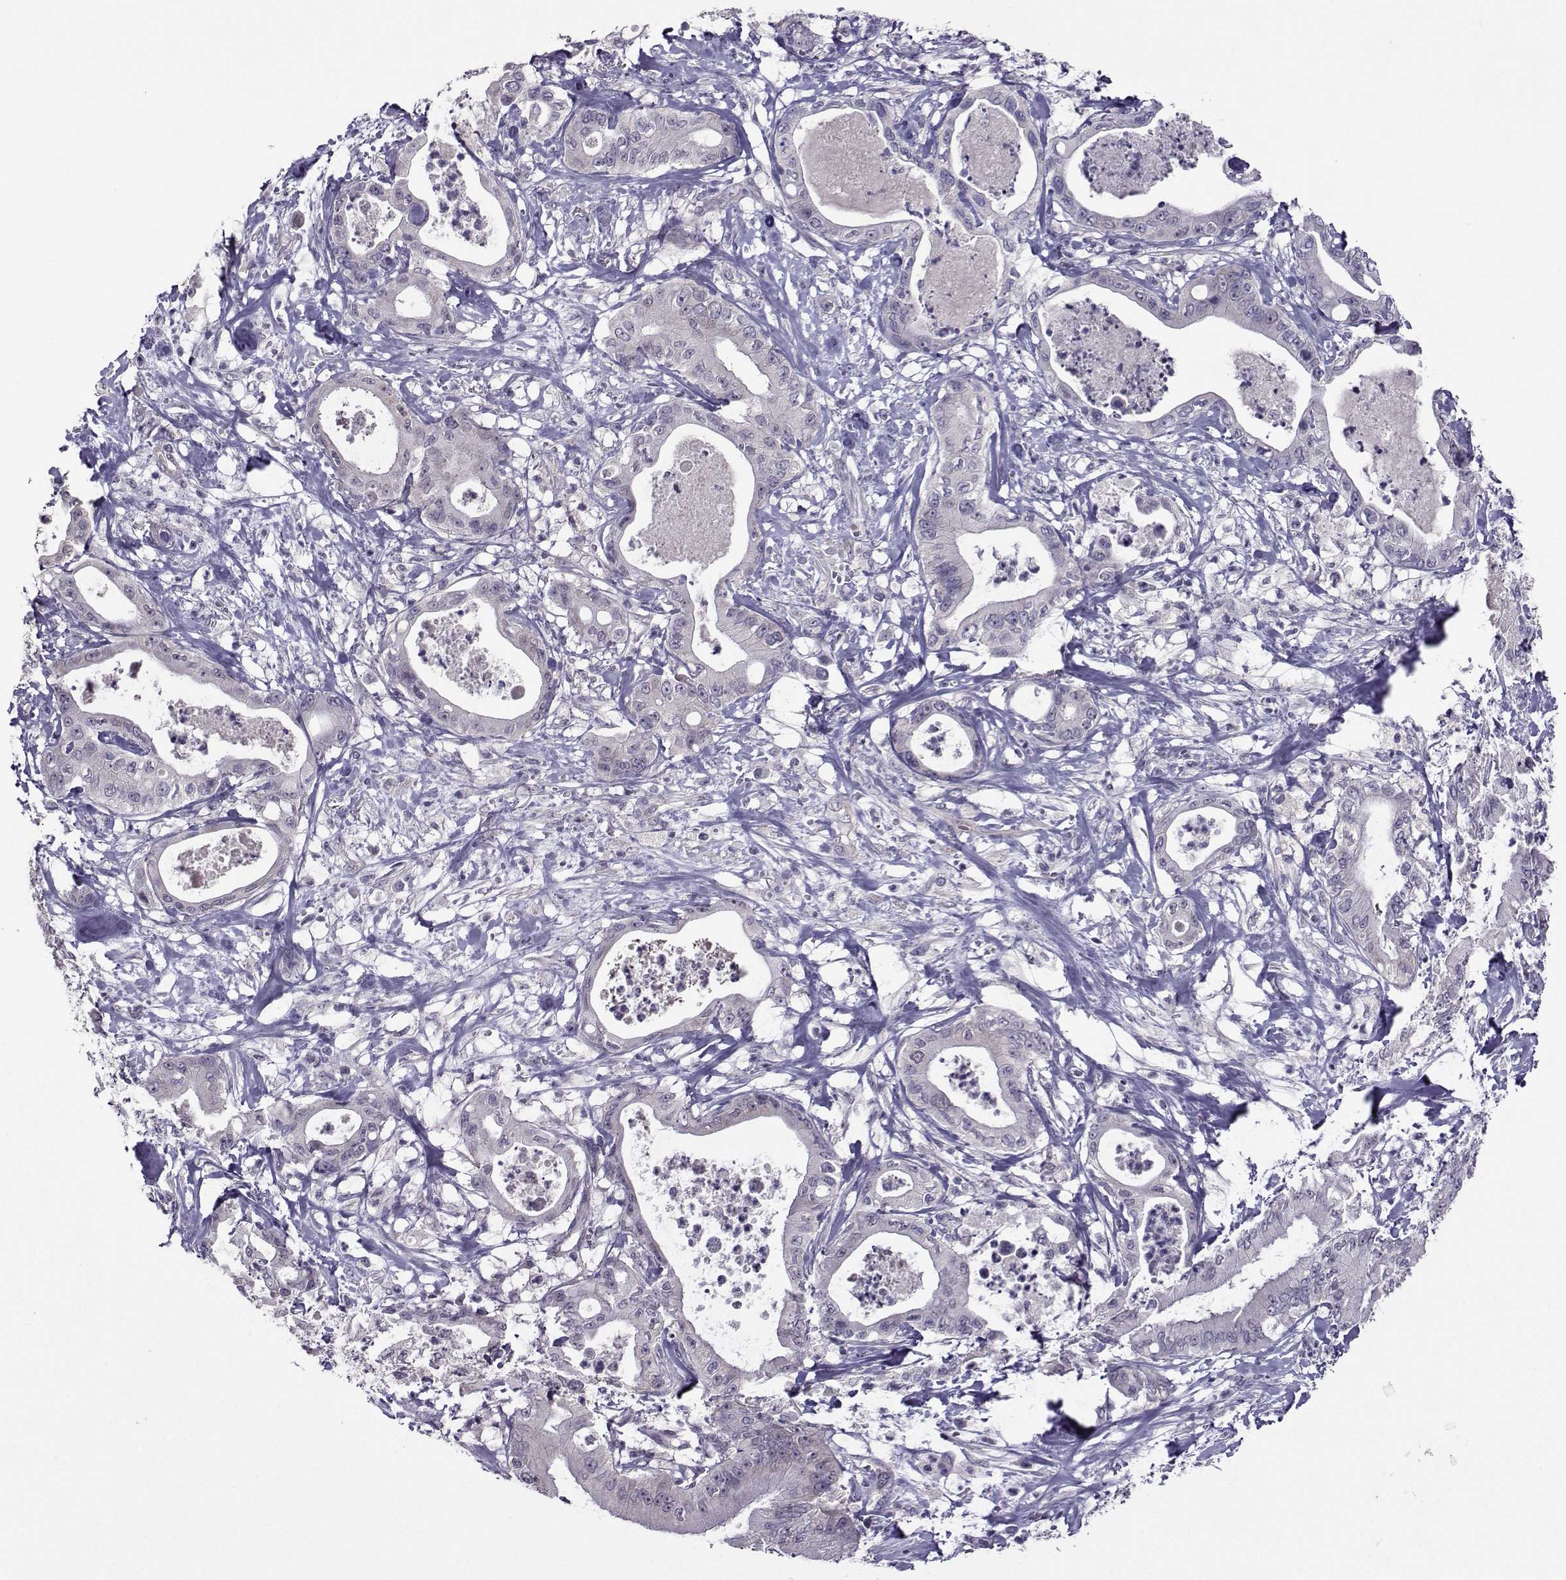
{"staining": {"intensity": "negative", "quantity": "none", "location": "none"}, "tissue": "pancreatic cancer", "cell_type": "Tumor cells", "image_type": "cancer", "snomed": [{"axis": "morphology", "description": "Adenocarcinoma, NOS"}, {"axis": "topography", "description": "Pancreas"}], "caption": "Tumor cells show no significant protein positivity in pancreatic cancer (adenocarcinoma). (DAB IHC visualized using brightfield microscopy, high magnification).", "gene": "DDX20", "patient": {"sex": "male", "age": 71}}